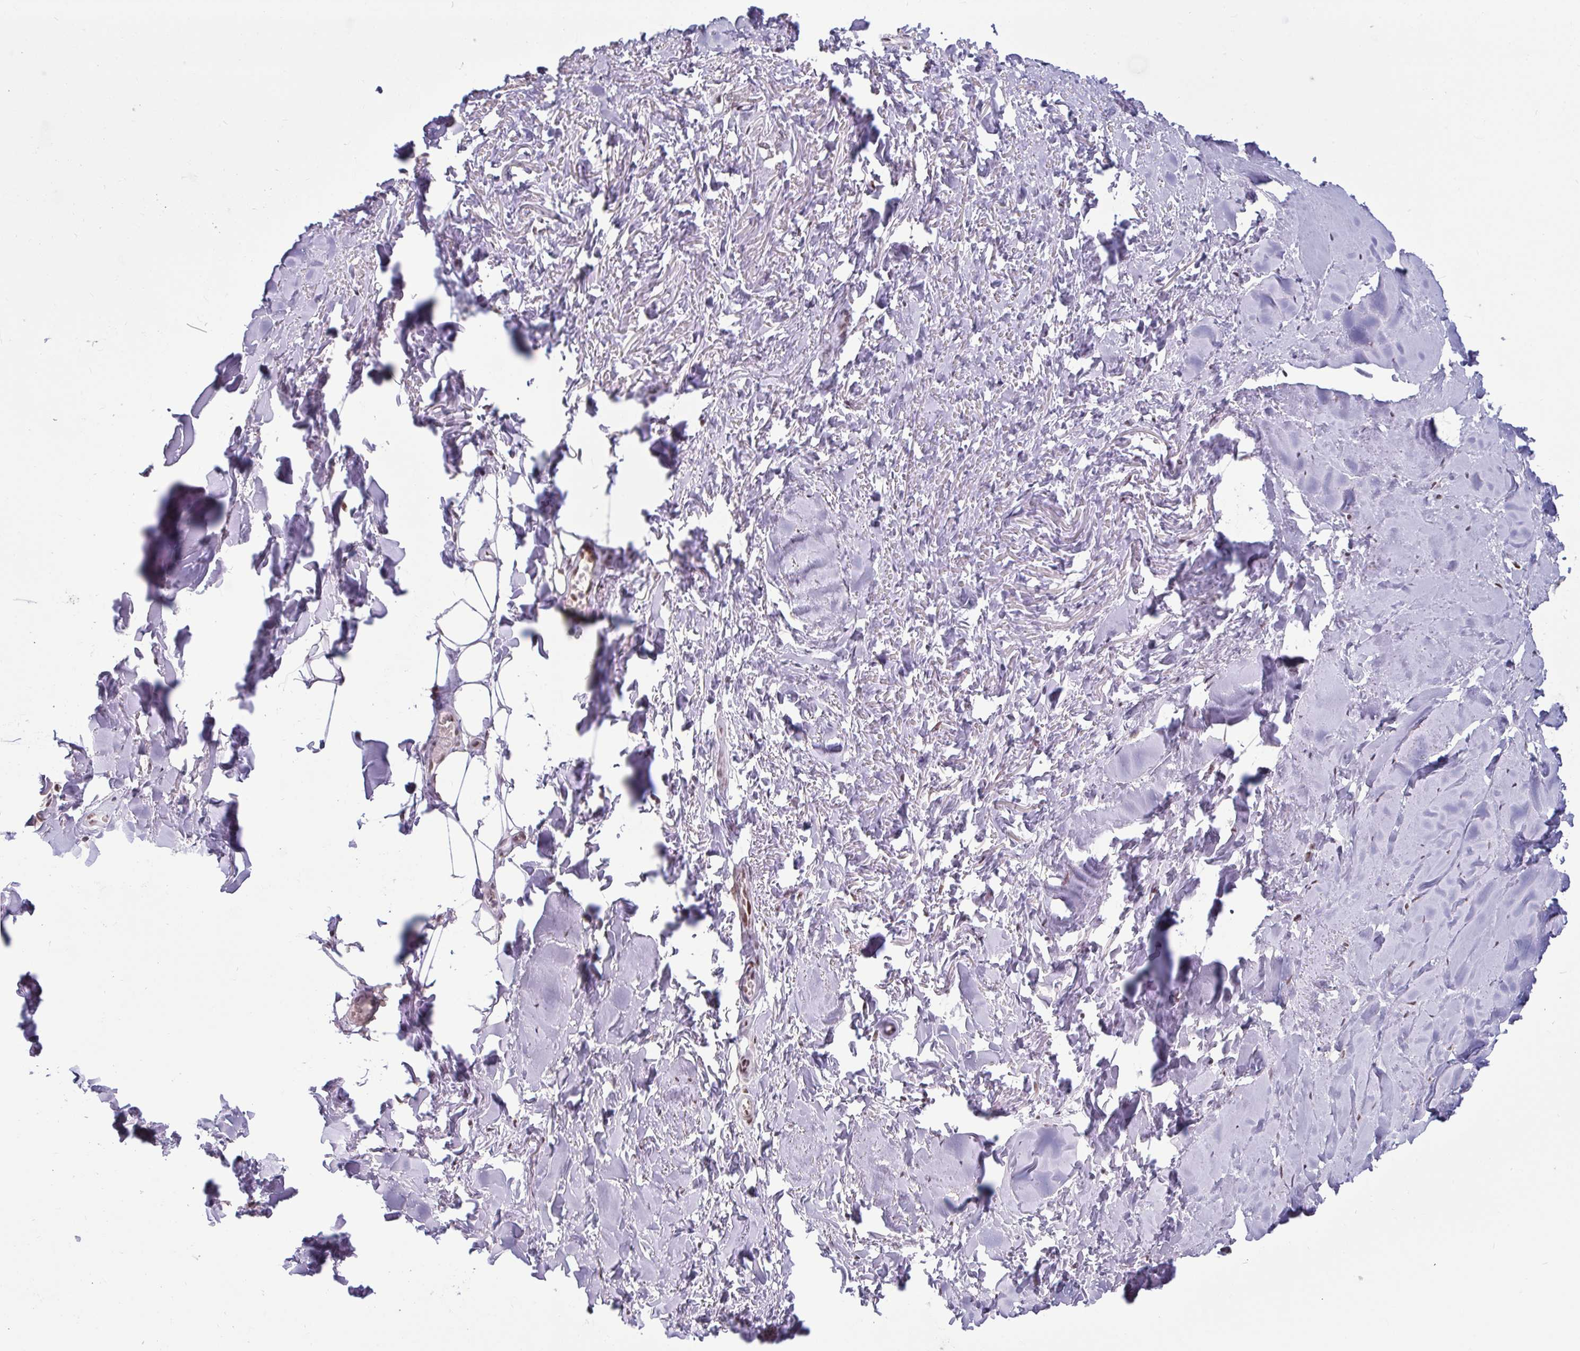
{"staining": {"intensity": "negative", "quantity": "none", "location": "none"}, "tissue": "adipose tissue", "cell_type": "Adipocytes", "image_type": "normal", "snomed": [{"axis": "morphology", "description": "Normal tissue, NOS"}, {"axis": "topography", "description": "Cartilage tissue"}, {"axis": "topography", "description": "Nasopharynx"}, {"axis": "topography", "description": "Thyroid gland"}], "caption": "There is no significant staining in adipocytes of adipose tissue. Nuclei are stained in blue.", "gene": "CBFA2T2", "patient": {"sex": "male", "age": 63}}